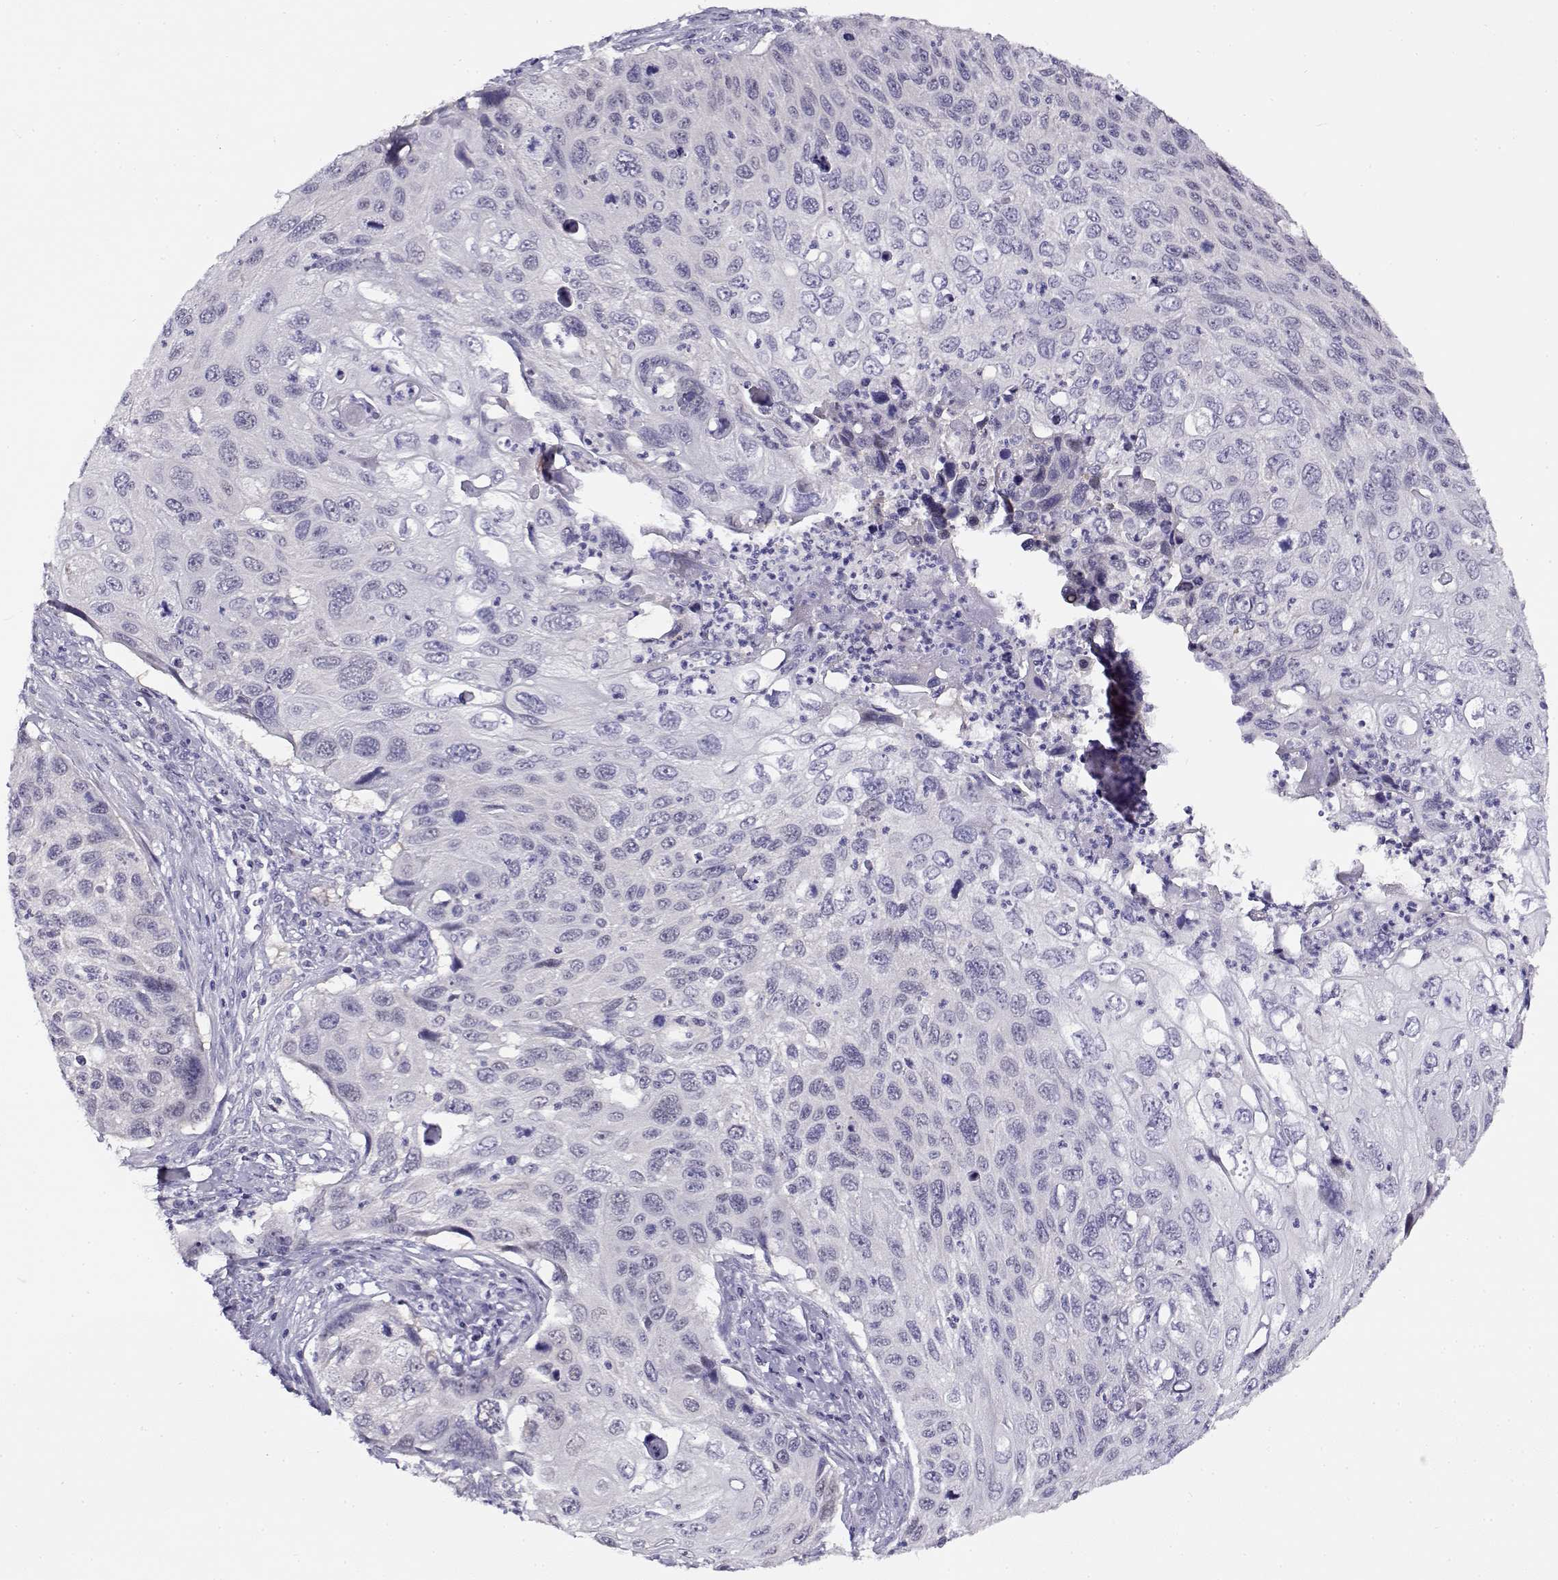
{"staining": {"intensity": "negative", "quantity": "none", "location": "none"}, "tissue": "cervical cancer", "cell_type": "Tumor cells", "image_type": "cancer", "snomed": [{"axis": "morphology", "description": "Squamous cell carcinoma, NOS"}, {"axis": "topography", "description": "Cervix"}], "caption": "Tumor cells show no significant protein positivity in cervical cancer.", "gene": "FEZF1", "patient": {"sex": "female", "age": 70}}